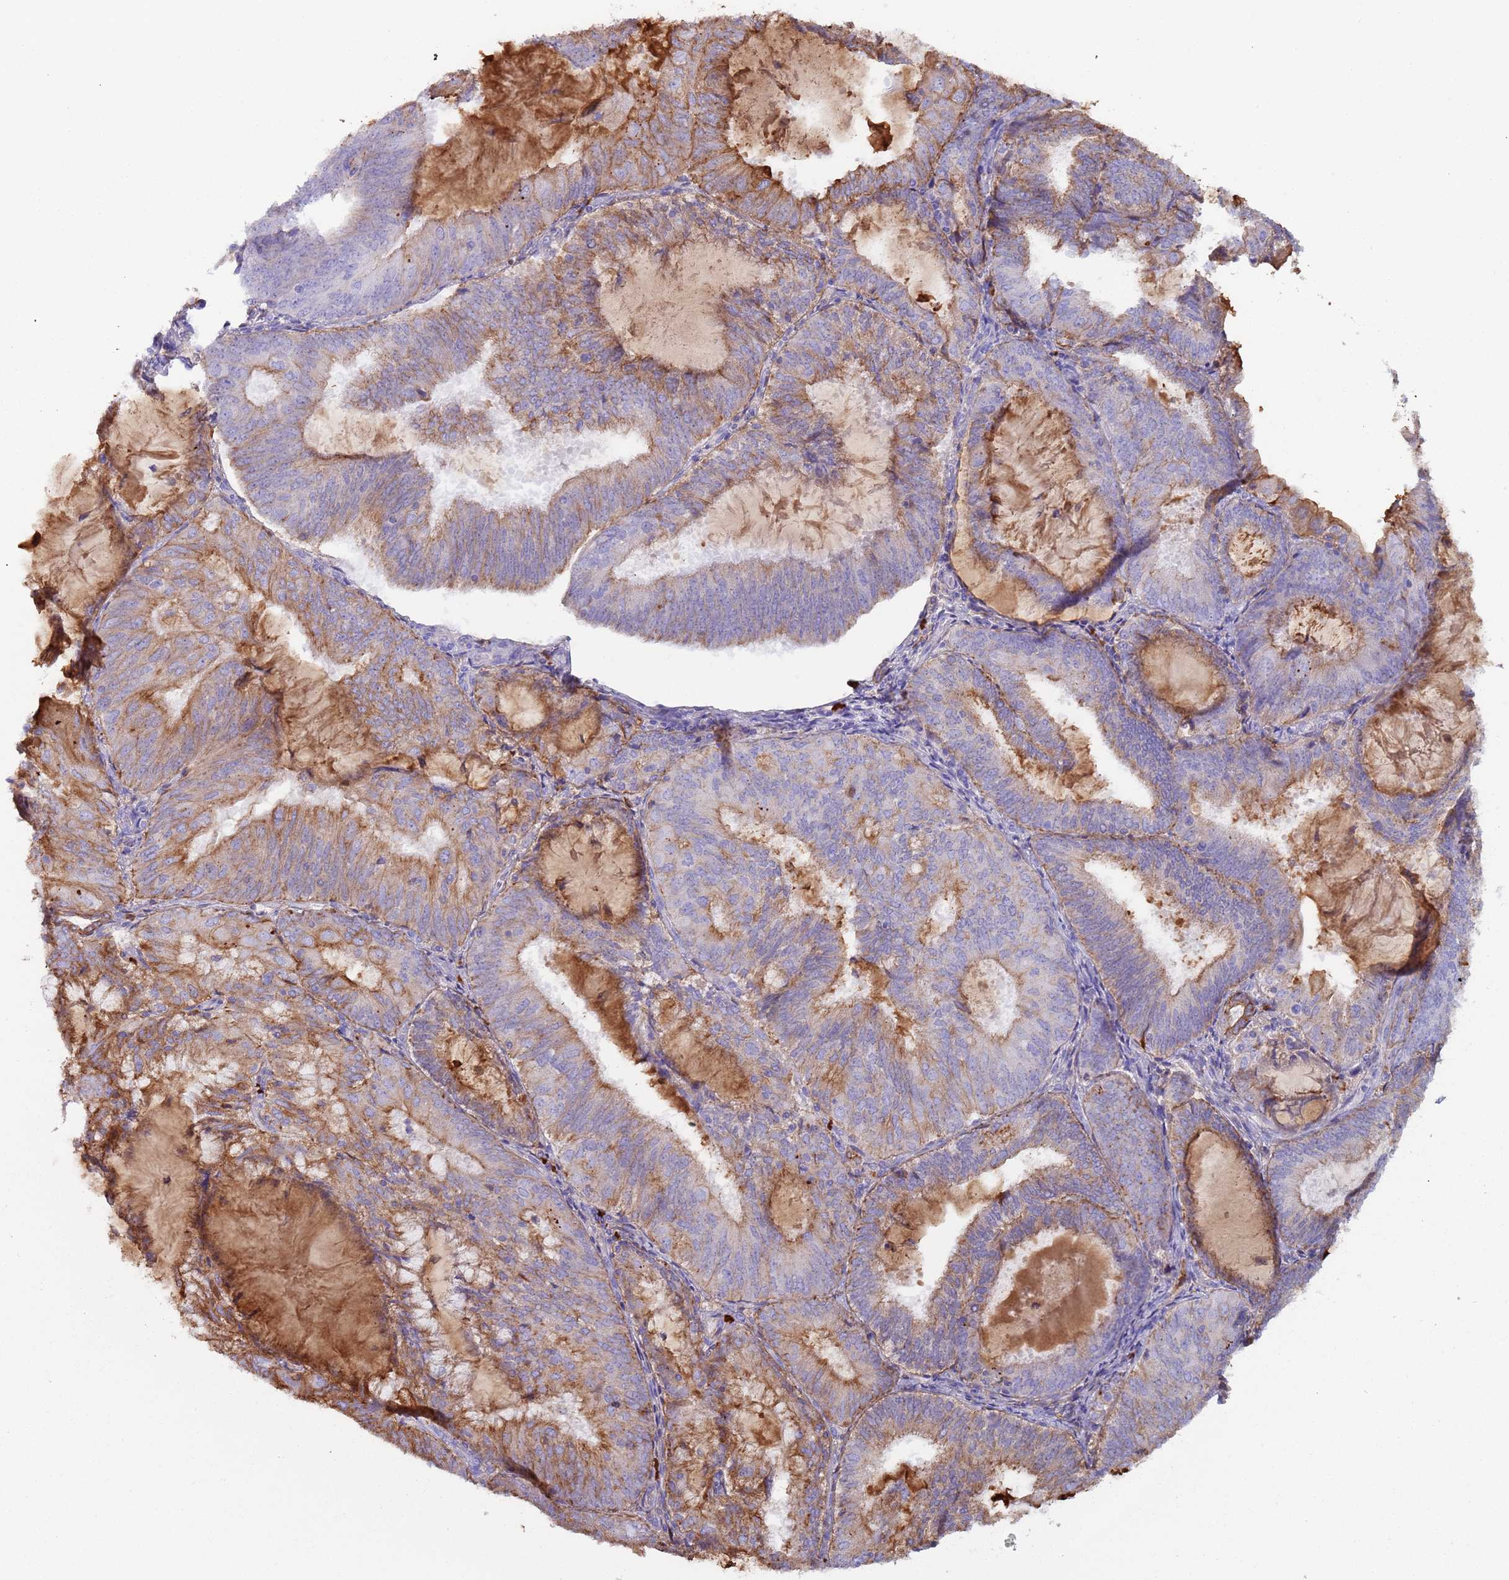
{"staining": {"intensity": "weak", "quantity": "25%-75%", "location": "cytoplasmic/membranous"}, "tissue": "endometrial cancer", "cell_type": "Tumor cells", "image_type": "cancer", "snomed": [{"axis": "morphology", "description": "Adenocarcinoma, NOS"}, {"axis": "topography", "description": "Endometrium"}], "caption": "Adenocarcinoma (endometrial) stained with a protein marker shows weak staining in tumor cells.", "gene": "CYSLTR2", "patient": {"sex": "female", "age": 81}}